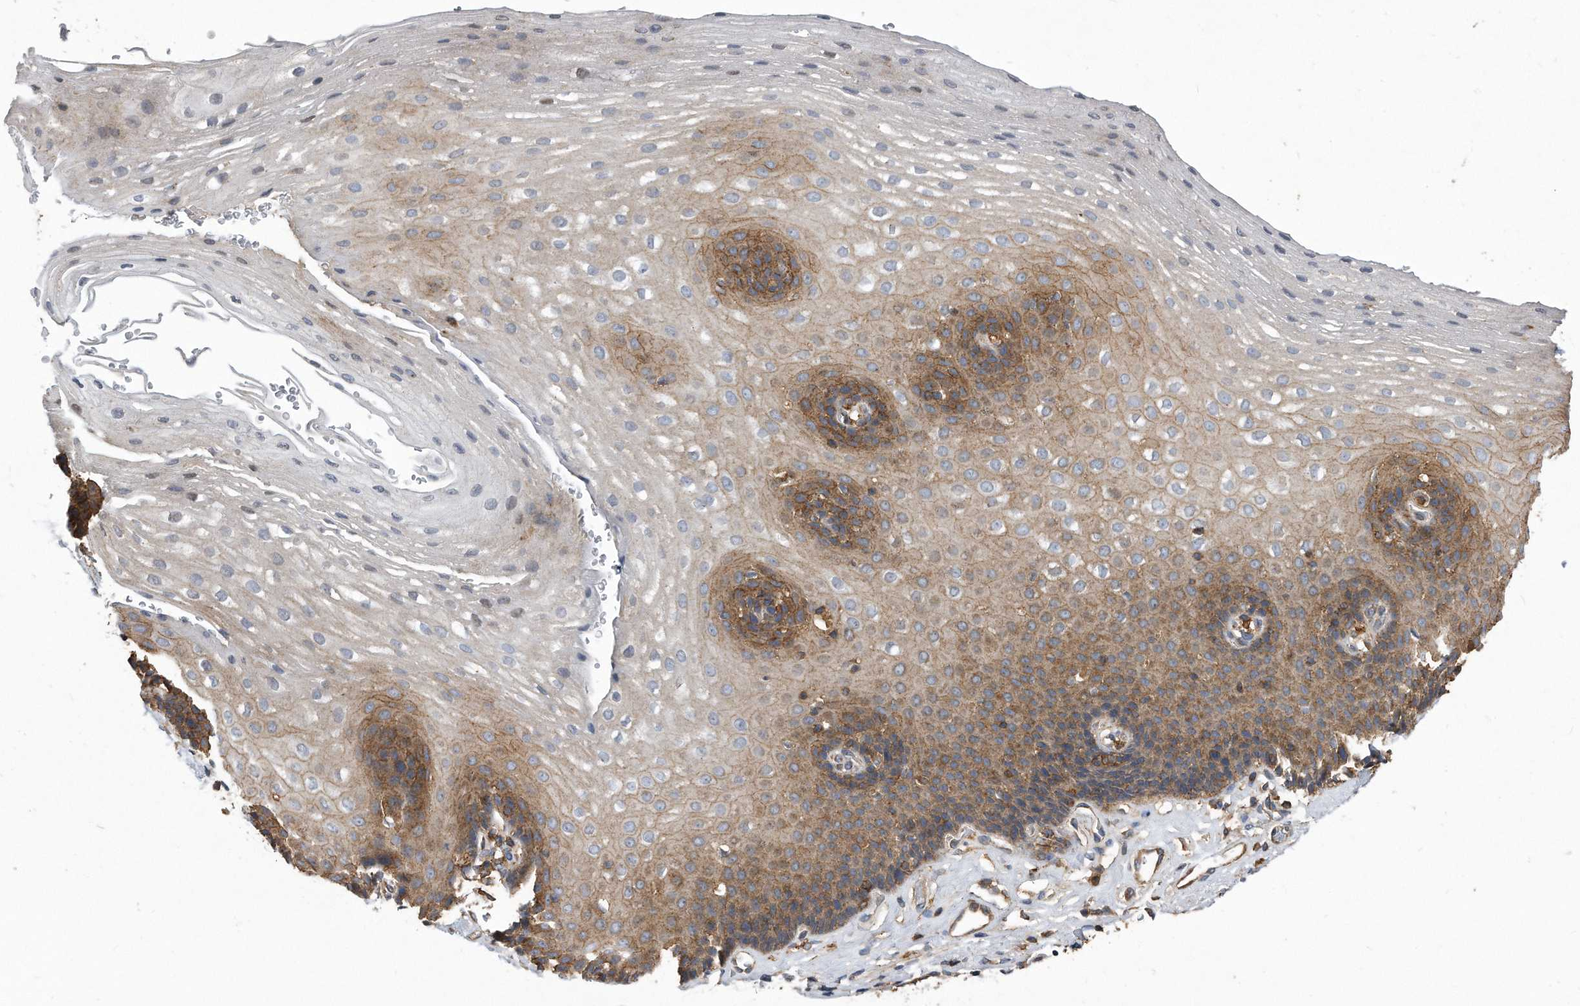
{"staining": {"intensity": "moderate", "quantity": "25%-75%", "location": "cytoplasmic/membranous"}, "tissue": "esophagus", "cell_type": "Squamous epithelial cells", "image_type": "normal", "snomed": [{"axis": "morphology", "description": "Normal tissue, NOS"}, {"axis": "topography", "description": "Esophagus"}], "caption": "Moderate cytoplasmic/membranous expression is identified in about 25%-75% of squamous epithelial cells in unremarkable esophagus.", "gene": "ATG5", "patient": {"sex": "female", "age": 66}}